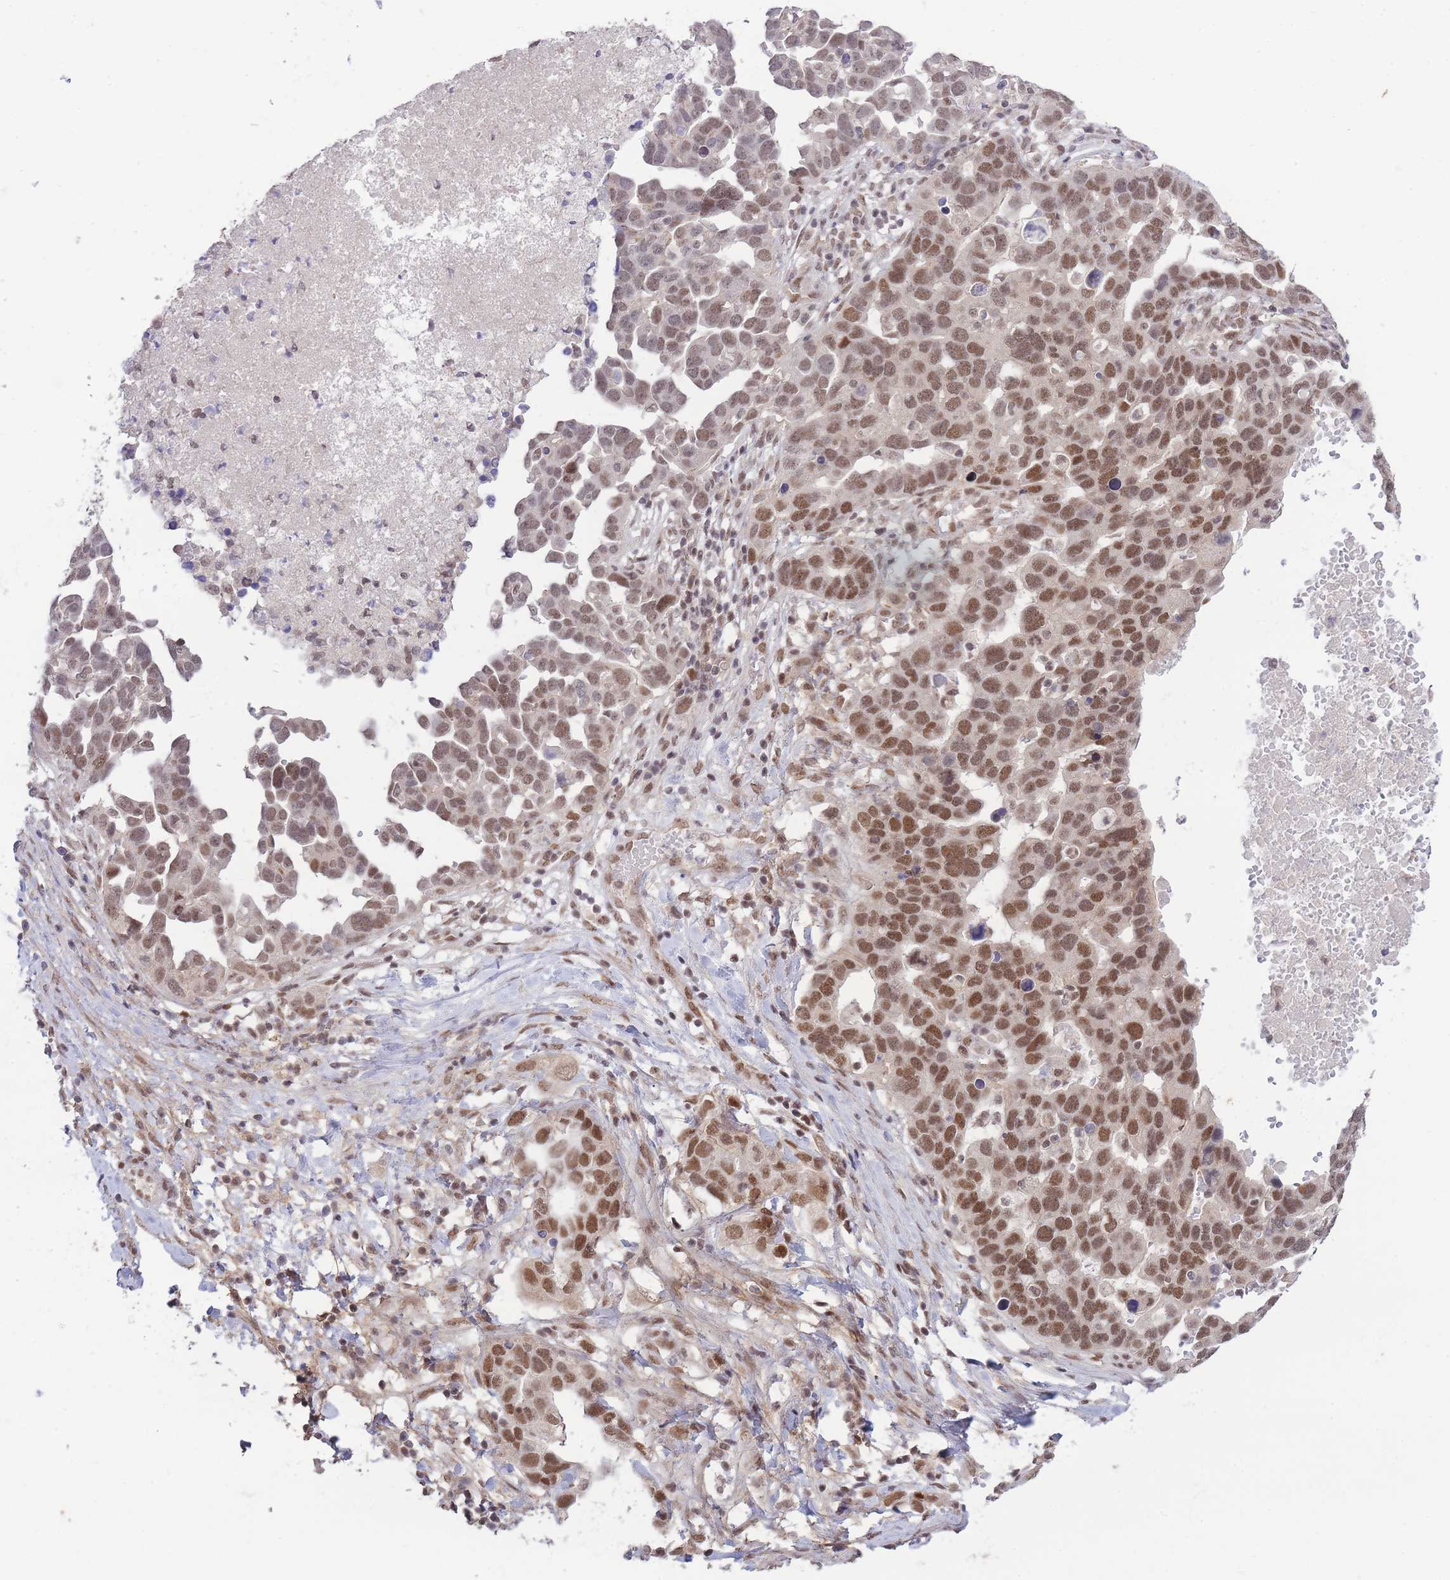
{"staining": {"intensity": "moderate", "quantity": ">75%", "location": "nuclear"}, "tissue": "ovarian cancer", "cell_type": "Tumor cells", "image_type": "cancer", "snomed": [{"axis": "morphology", "description": "Cystadenocarcinoma, serous, NOS"}, {"axis": "topography", "description": "Ovary"}], "caption": "Ovarian cancer stained for a protein exhibits moderate nuclear positivity in tumor cells.", "gene": "CARD8", "patient": {"sex": "female", "age": 54}}